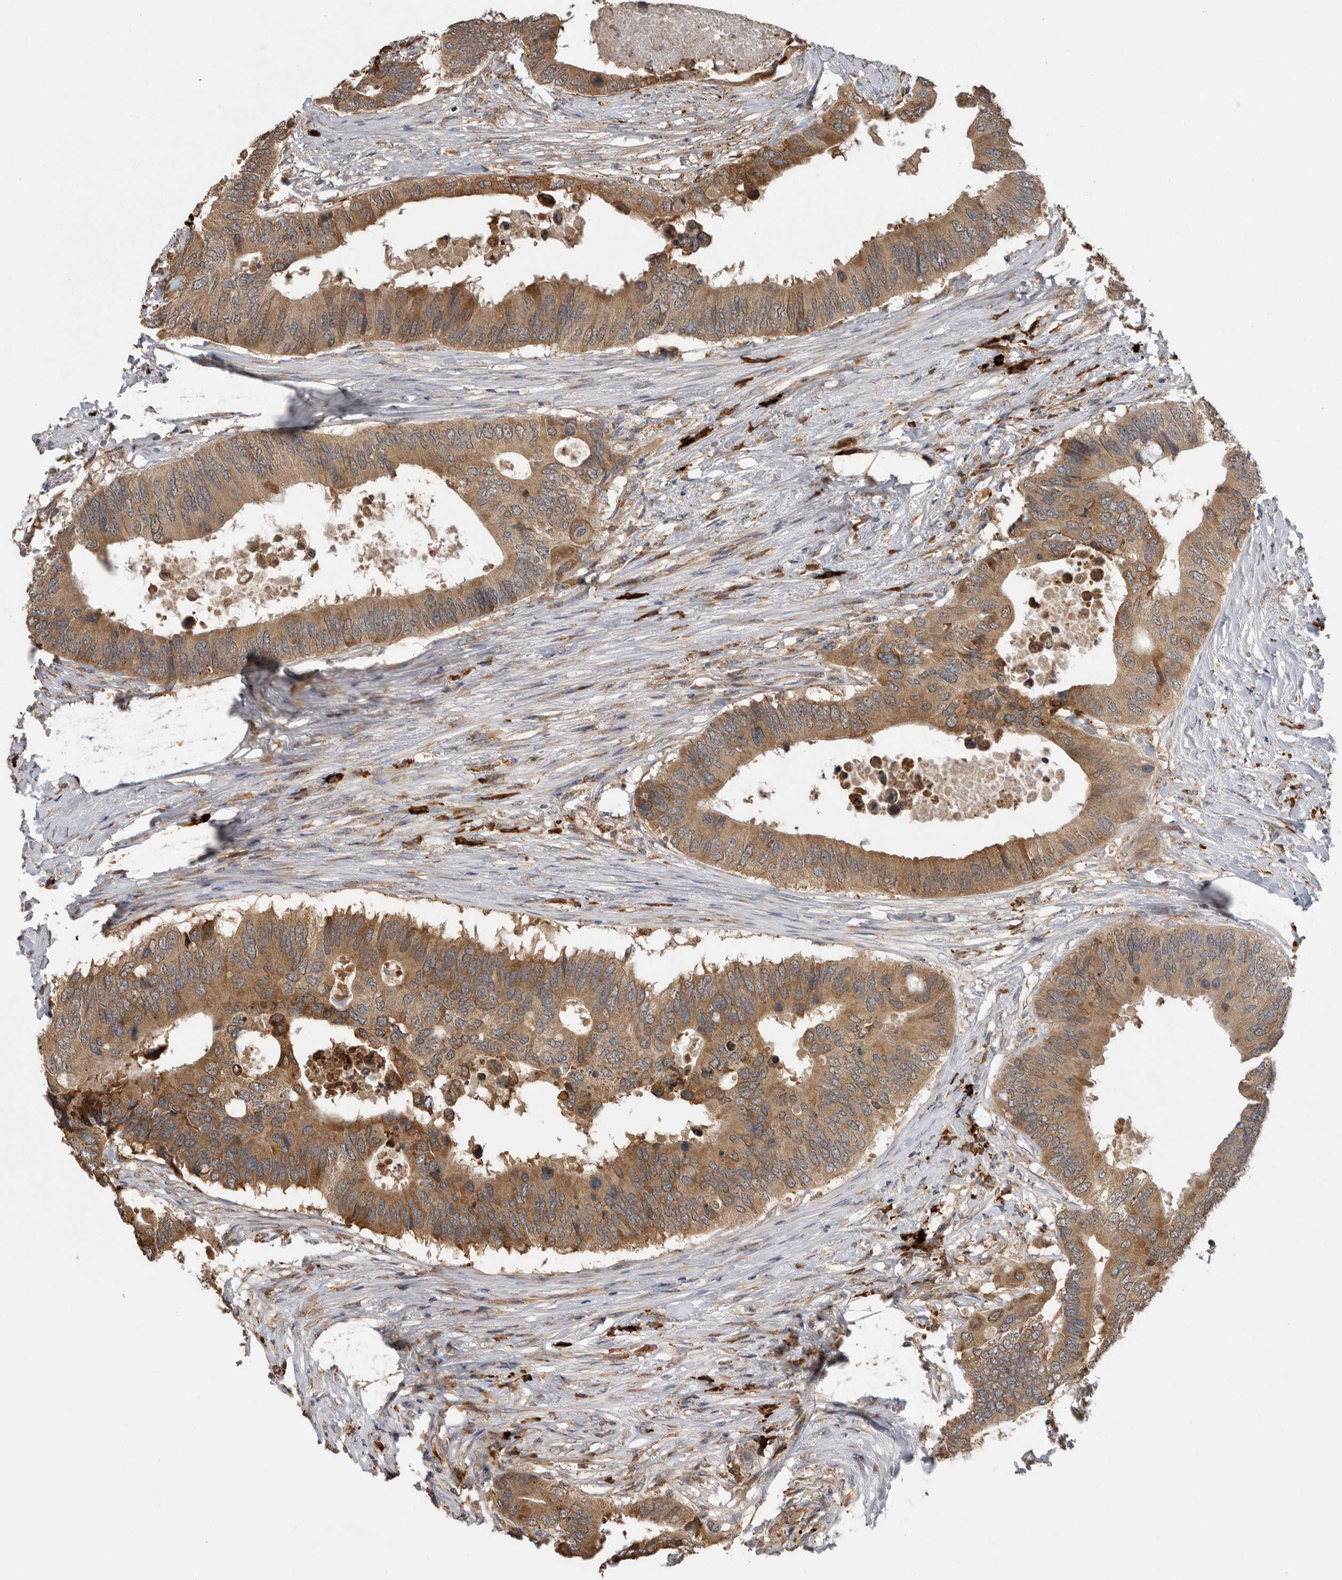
{"staining": {"intensity": "moderate", "quantity": ">75%", "location": "cytoplasmic/membranous"}, "tissue": "colorectal cancer", "cell_type": "Tumor cells", "image_type": "cancer", "snomed": [{"axis": "morphology", "description": "Adenocarcinoma, NOS"}, {"axis": "topography", "description": "Colon"}], "caption": "A high-resolution image shows immunohistochemistry staining of colorectal cancer, which exhibits moderate cytoplasmic/membranous positivity in about >75% of tumor cells.", "gene": "ADGRL3", "patient": {"sex": "male", "age": 71}}